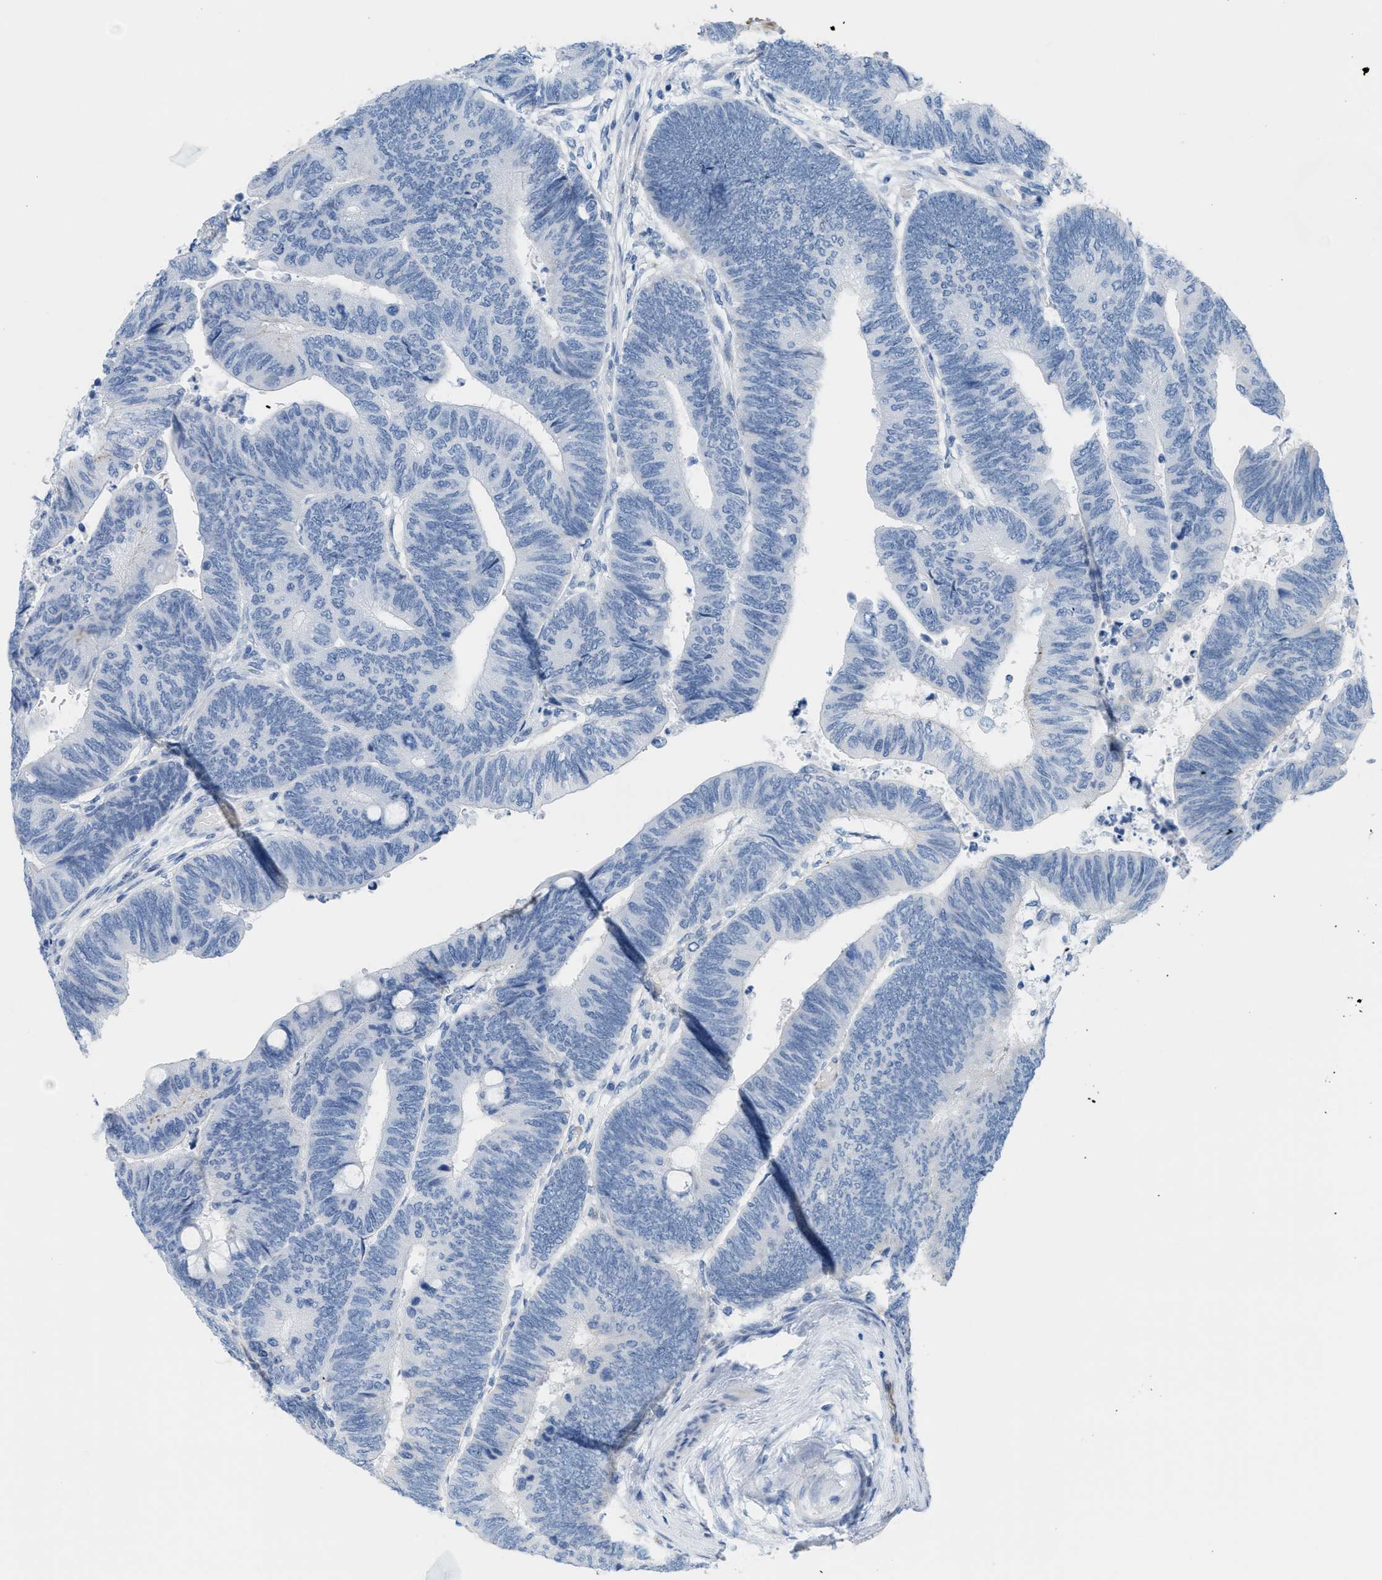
{"staining": {"intensity": "negative", "quantity": "none", "location": "none"}, "tissue": "colorectal cancer", "cell_type": "Tumor cells", "image_type": "cancer", "snomed": [{"axis": "morphology", "description": "Normal tissue, NOS"}, {"axis": "morphology", "description": "Adenocarcinoma, NOS"}, {"axis": "topography", "description": "Rectum"}, {"axis": "topography", "description": "Peripheral nerve tissue"}], "caption": "DAB (3,3'-diaminobenzidine) immunohistochemical staining of human colorectal cancer exhibits no significant positivity in tumor cells. (DAB immunohistochemistry visualized using brightfield microscopy, high magnification).", "gene": "SLC12A1", "patient": {"sex": "male", "age": 92}}